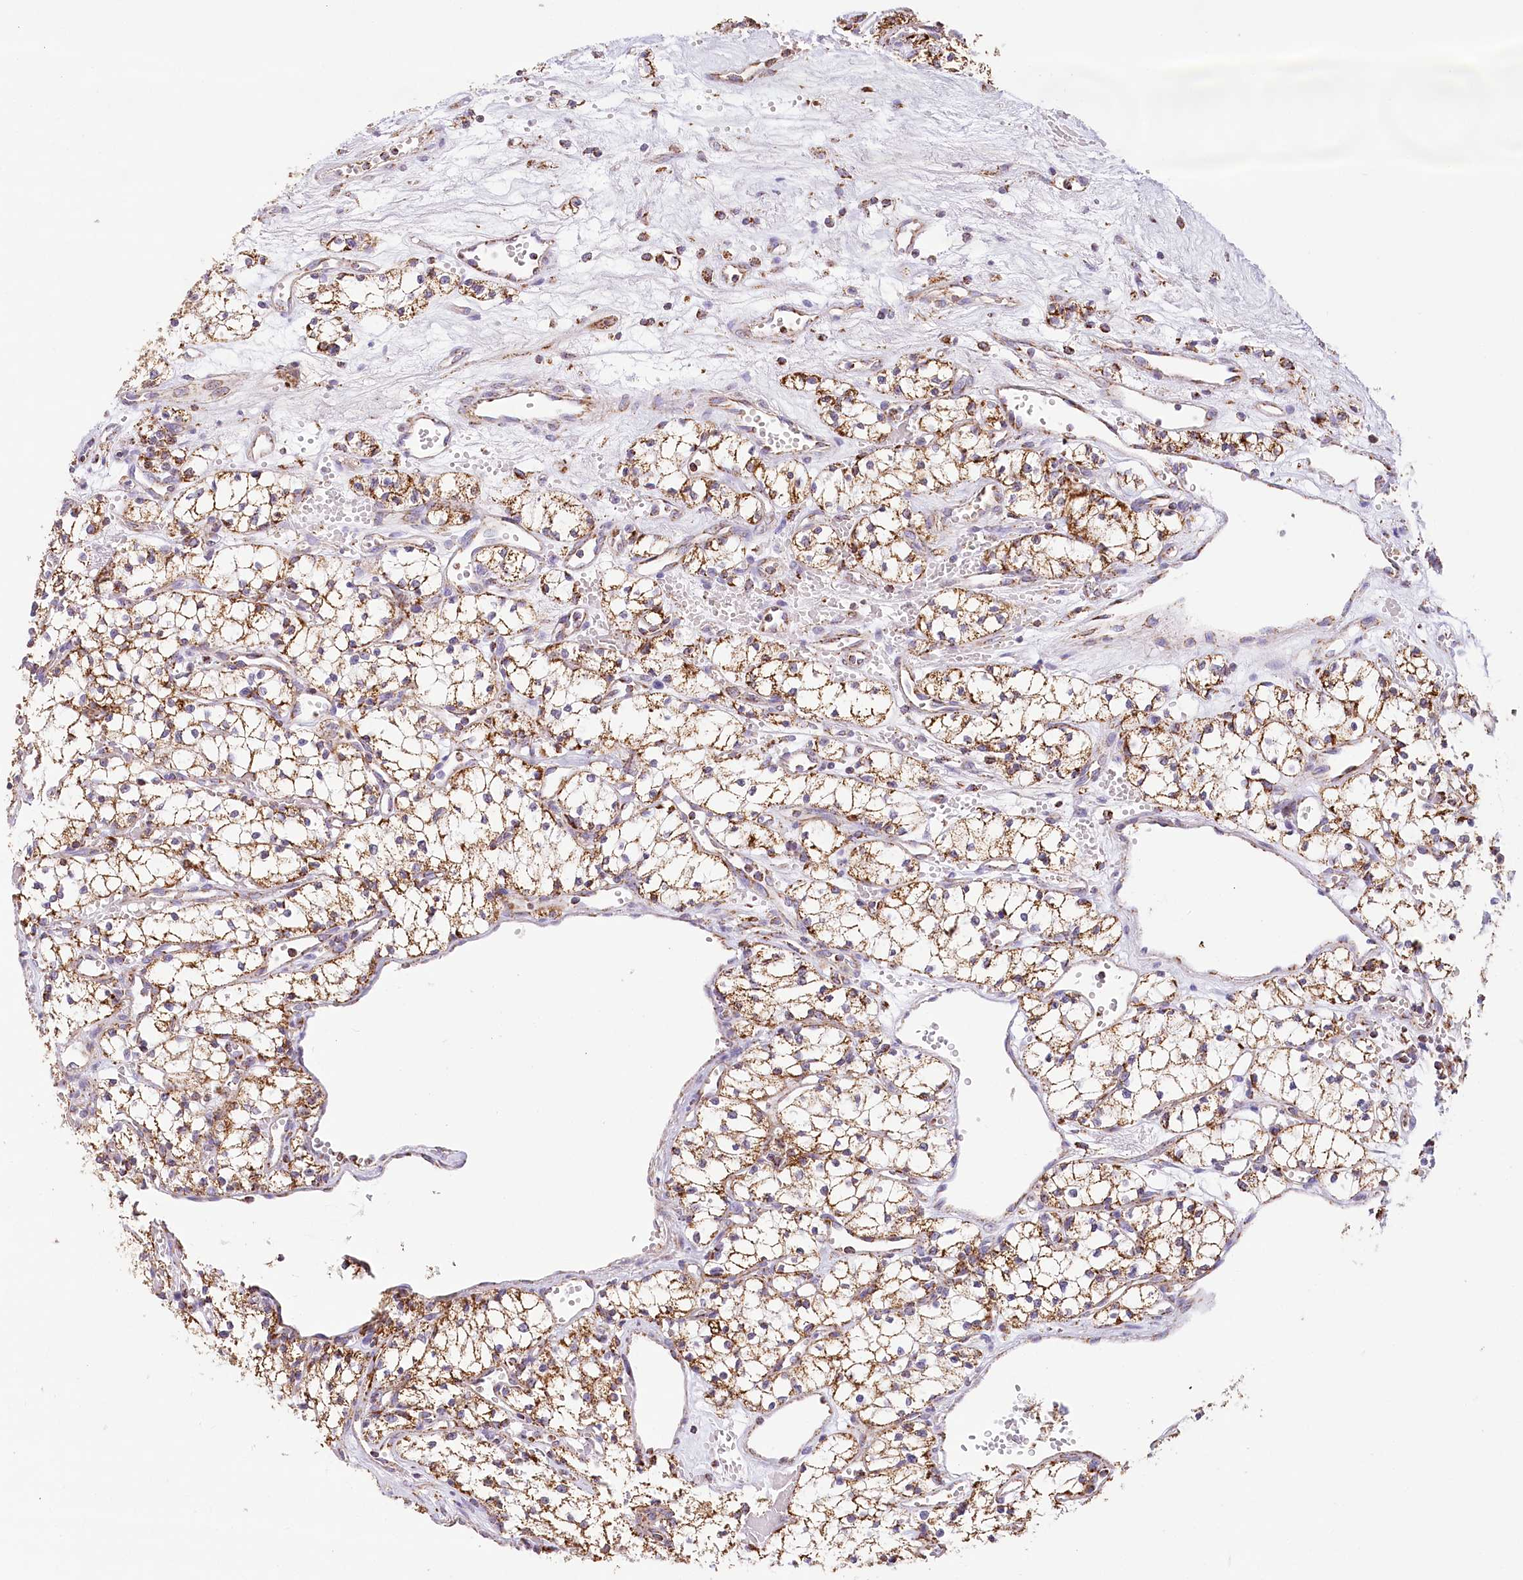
{"staining": {"intensity": "strong", "quantity": ">75%", "location": "cytoplasmic/membranous"}, "tissue": "renal cancer", "cell_type": "Tumor cells", "image_type": "cancer", "snomed": [{"axis": "morphology", "description": "Adenocarcinoma, NOS"}, {"axis": "topography", "description": "Kidney"}], "caption": "Renal cancer (adenocarcinoma) was stained to show a protein in brown. There is high levels of strong cytoplasmic/membranous staining in about >75% of tumor cells.", "gene": "LSS", "patient": {"sex": "male", "age": 59}}